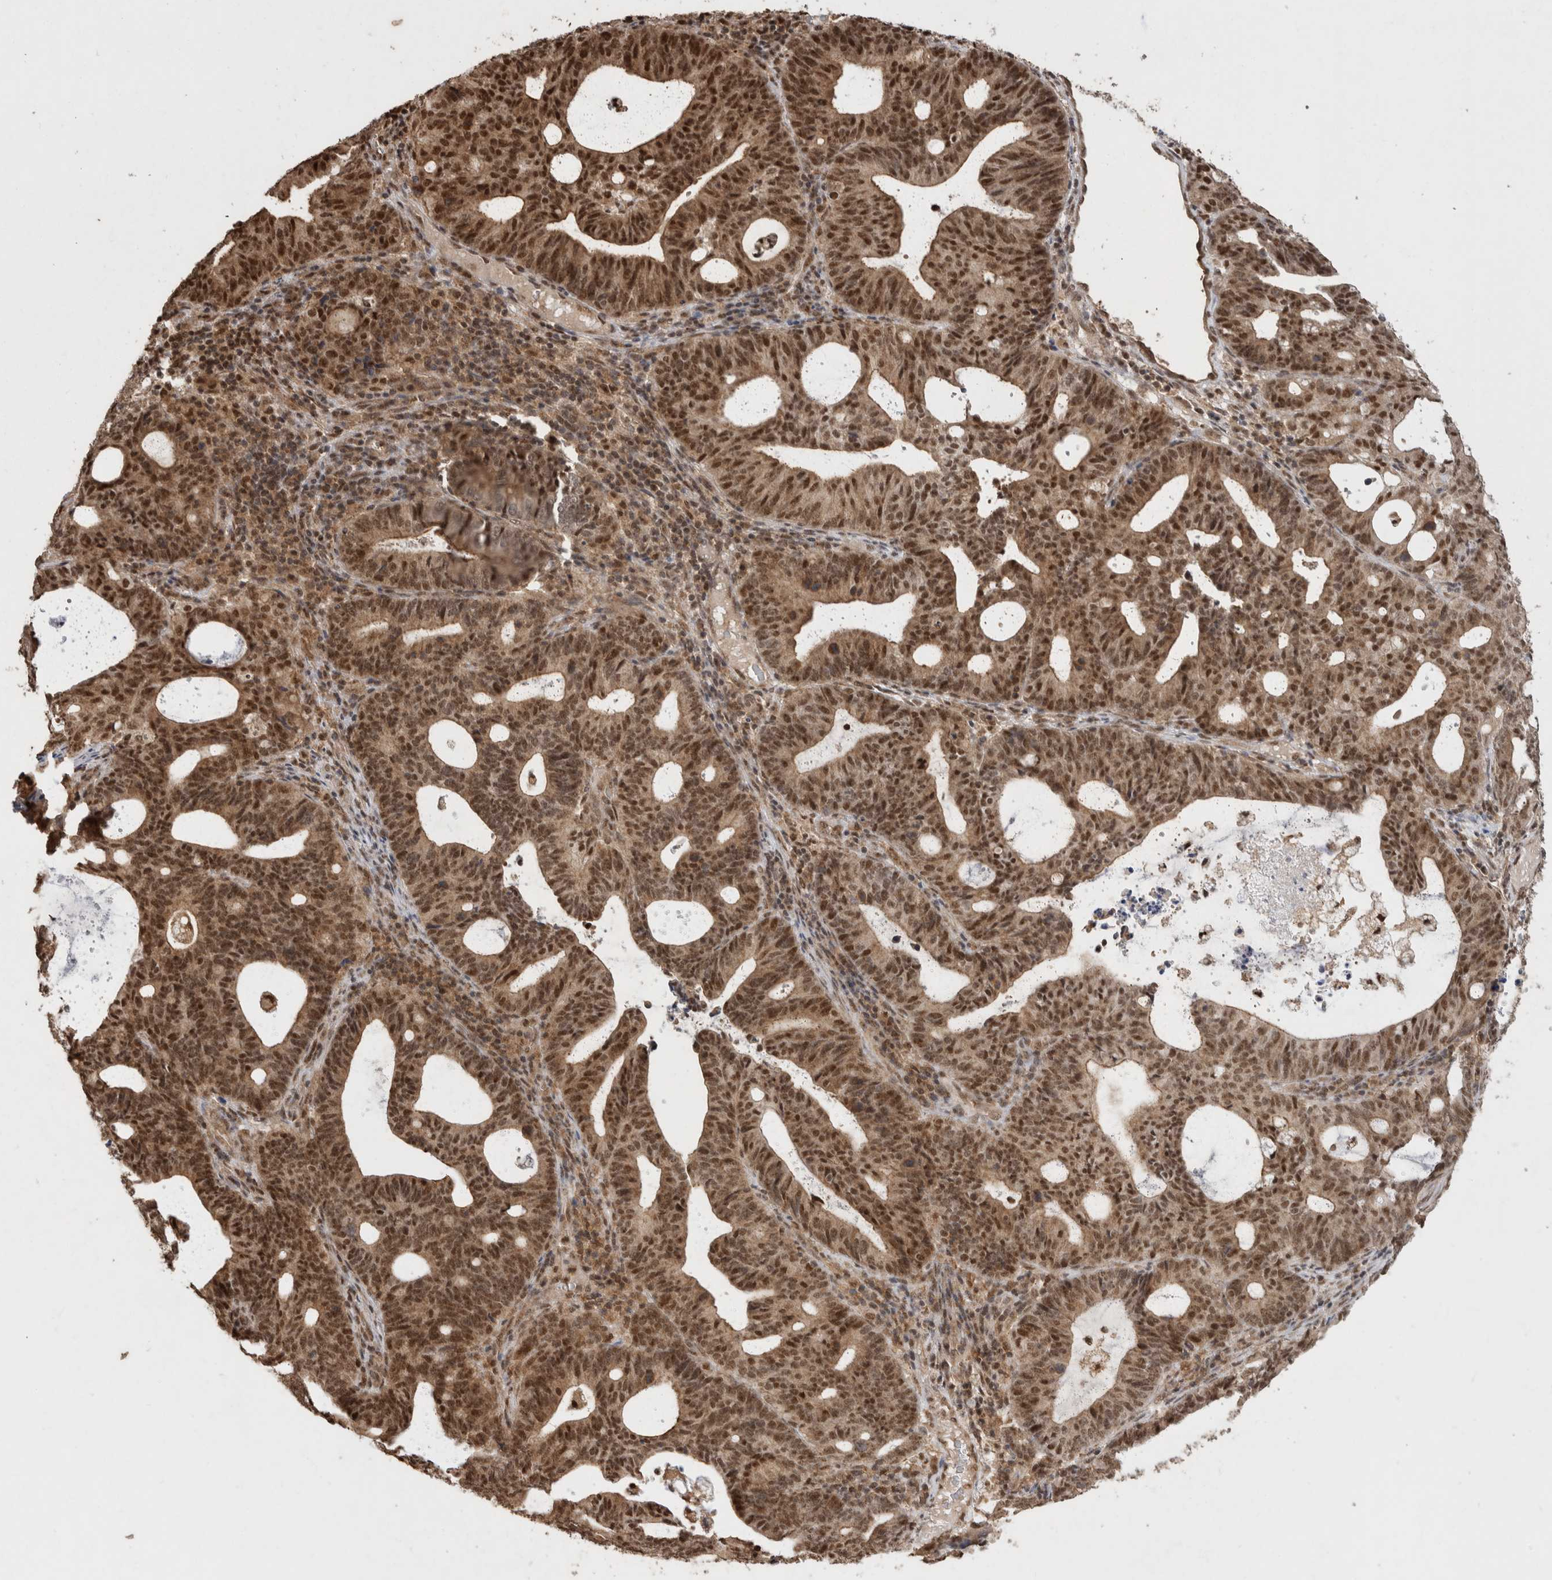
{"staining": {"intensity": "strong", "quantity": ">75%", "location": "cytoplasmic/membranous,nuclear"}, "tissue": "endometrial cancer", "cell_type": "Tumor cells", "image_type": "cancer", "snomed": [{"axis": "morphology", "description": "Adenocarcinoma, NOS"}, {"axis": "topography", "description": "Uterus"}], "caption": "Tumor cells reveal high levels of strong cytoplasmic/membranous and nuclear positivity in about >75% of cells in human adenocarcinoma (endometrial). The protein is shown in brown color, while the nuclei are stained blue.", "gene": "KEAP1", "patient": {"sex": "female", "age": 83}}